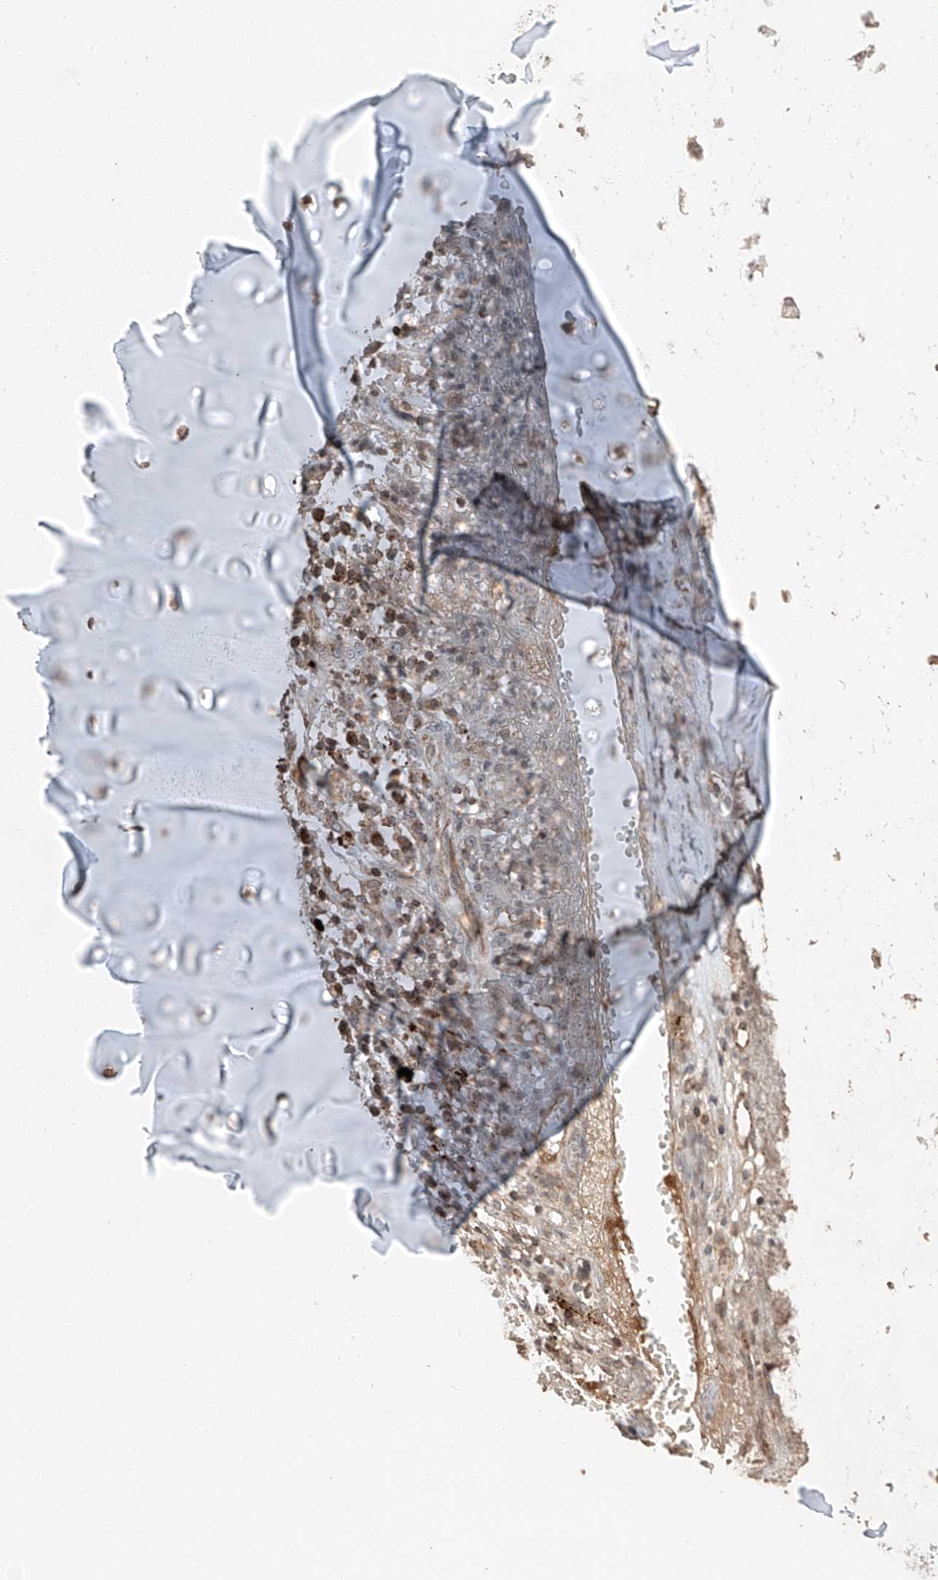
{"staining": {"intensity": "moderate", "quantity": ">75%", "location": "cytoplasmic/membranous"}, "tissue": "adipose tissue", "cell_type": "Adipocytes", "image_type": "normal", "snomed": [{"axis": "morphology", "description": "Normal tissue, NOS"}, {"axis": "morphology", "description": "Basal cell carcinoma"}, {"axis": "topography", "description": "Cartilage tissue"}, {"axis": "topography", "description": "Nasopharynx"}, {"axis": "topography", "description": "Oral tissue"}], "caption": "Immunohistochemical staining of unremarkable adipose tissue shows medium levels of moderate cytoplasmic/membranous positivity in approximately >75% of adipocytes.", "gene": "ARHGAP33", "patient": {"sex": "female", "age": 77}}